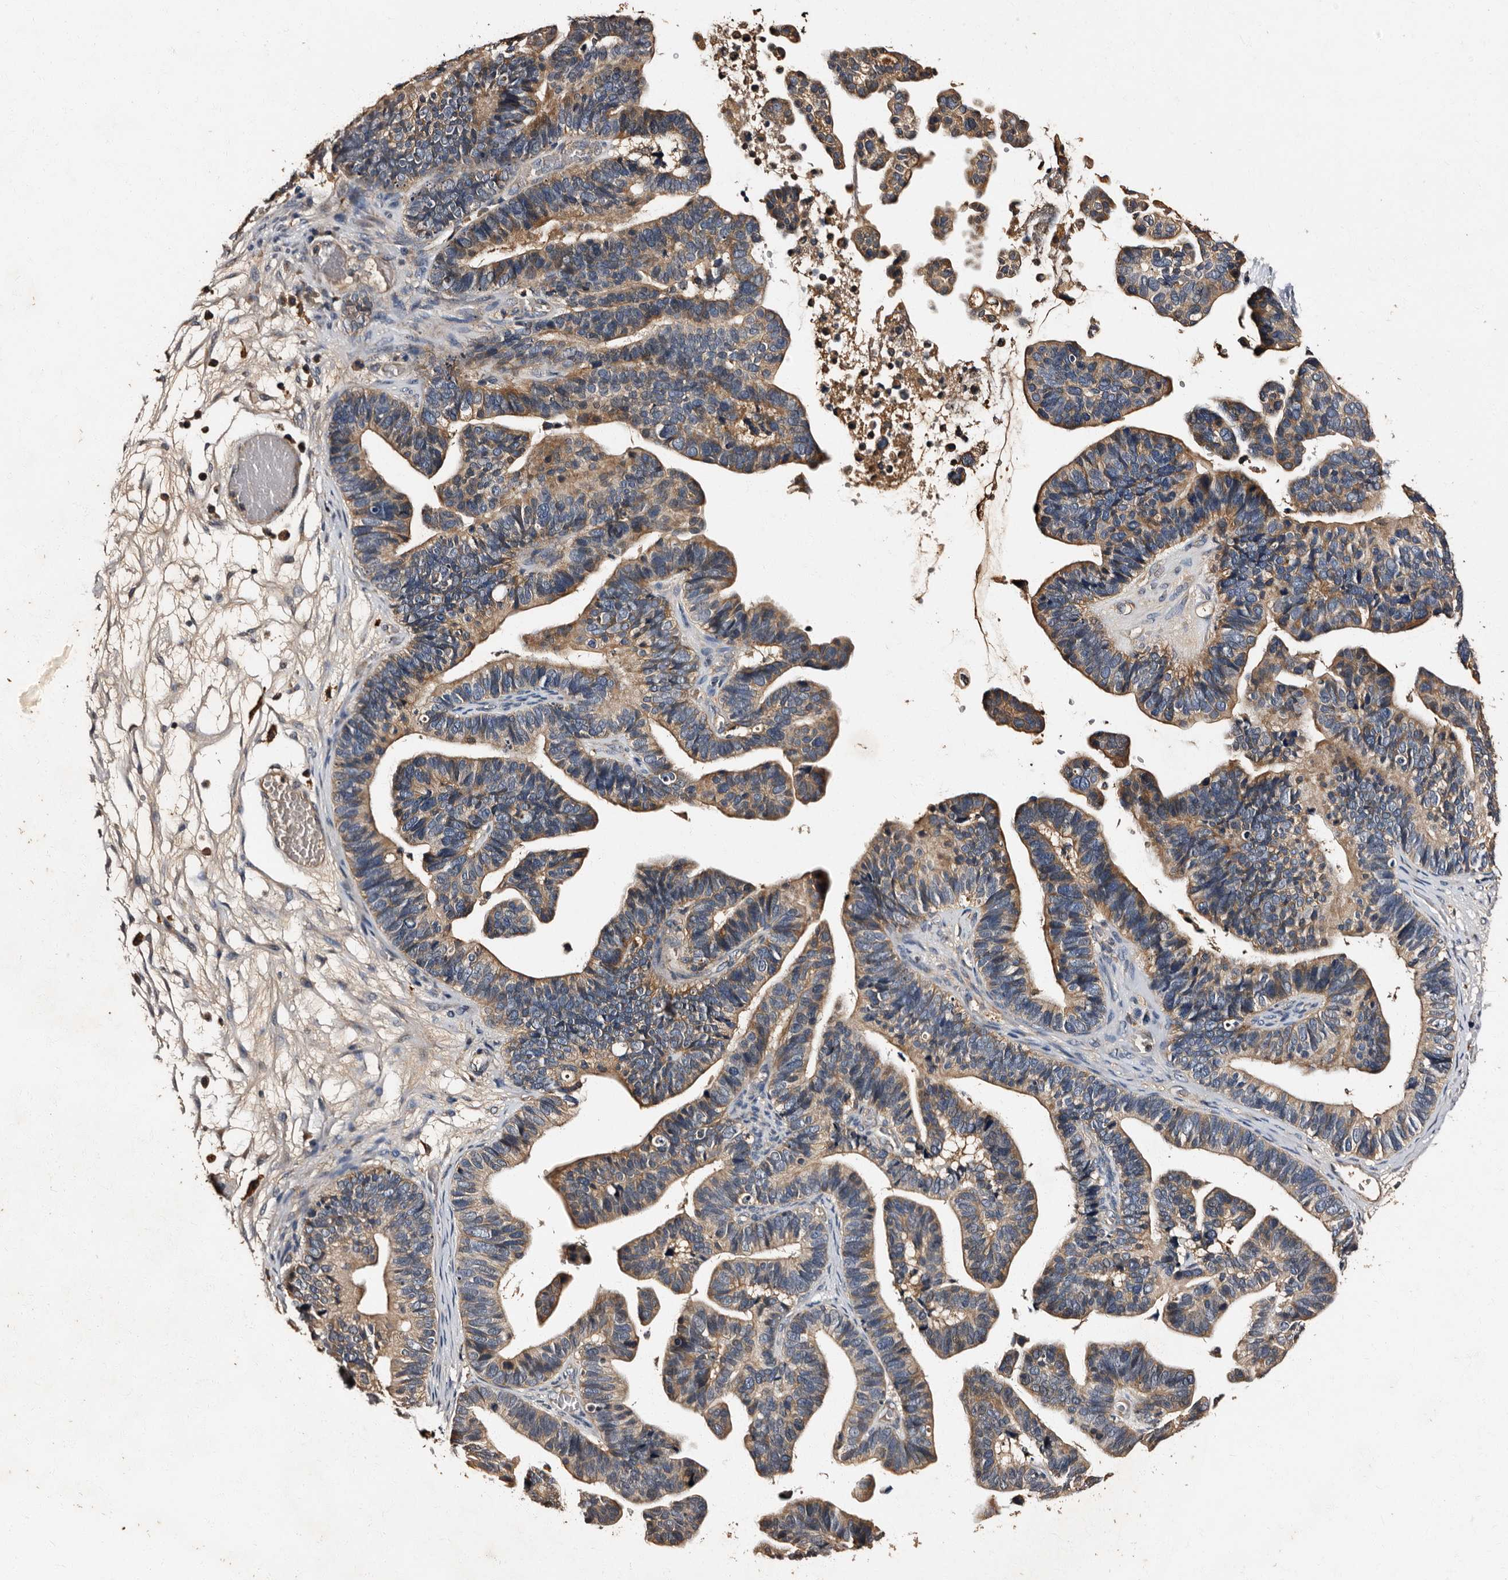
{"staining": {"intensity": "weak", "quantity": ">75%", "location": "cytoplasmic/membranous"}, "tissue": "ovarian cancer", "cell_type": "Tumor cells", "image_type": "cancer", "snomed": [{"axis": "morphology", "description": "Cystadenocarcinoma, serous, NOS"}, {"axis": "topography", "description": "Ovary"}], "caption": "Protein positivity by immunohistochemistry (IHC) exhibits weak cytoplasmic/membranous staining in about >75% of tumor cells in ovarian cancer (serous cystadenocarcinoma).", "gene": "ADCK5", "patient": {"sex": "female", "age": 56}}